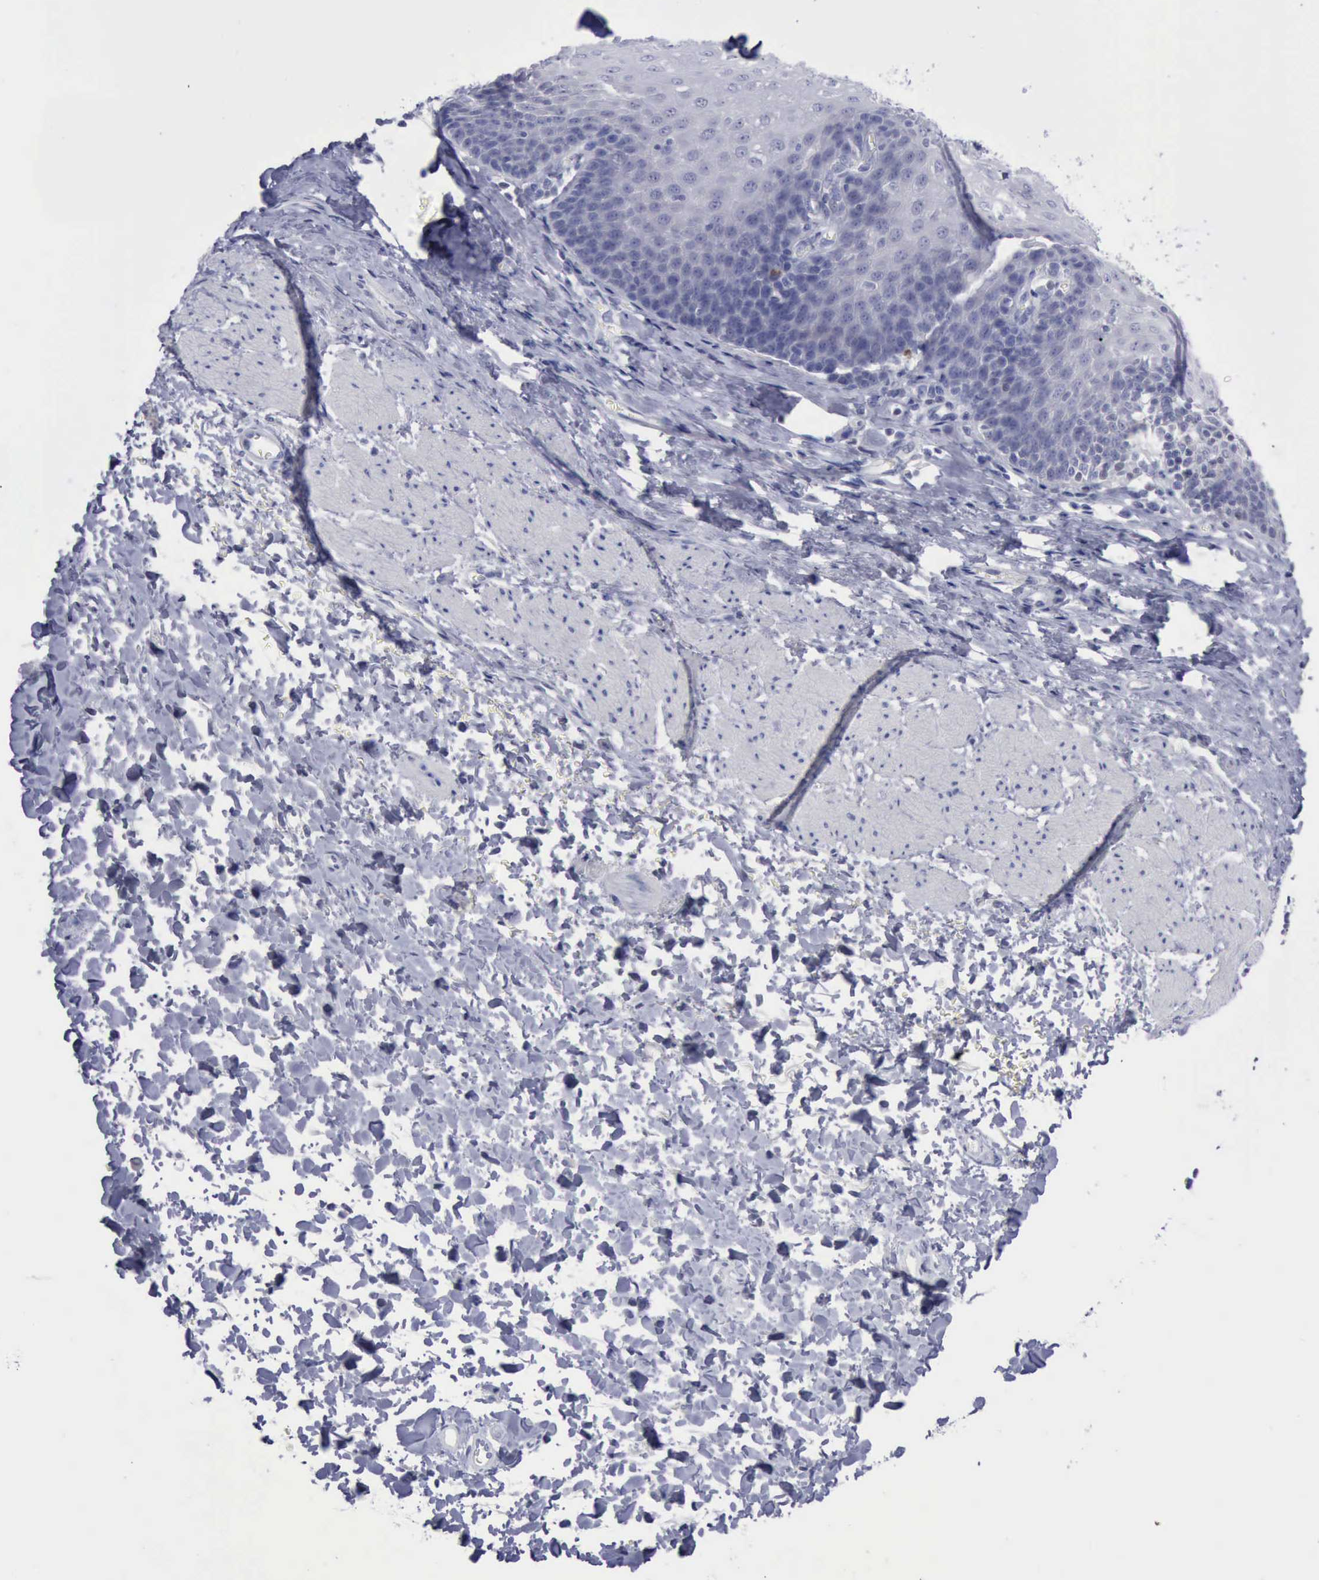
{"staining": {"intensity": "negative", "quantity": "none", "location": "none"}, "tissue": "esophagus", "cell_type": "Squamous epithelial cells", "image_type": "normal", "snomed": [{"axis": "morphology", "description": "Normal tissue, NOS"}, {"axis": "topography", "description": "Esophagus"}], "caption": "There is no significant staining in squamous epithelial cells of esophagus. (Brightfield microscopy of DAB immunohistochemistry at high magnification).", "gene": "SATB2", "patient": {"sex": "female", "age": 61}}